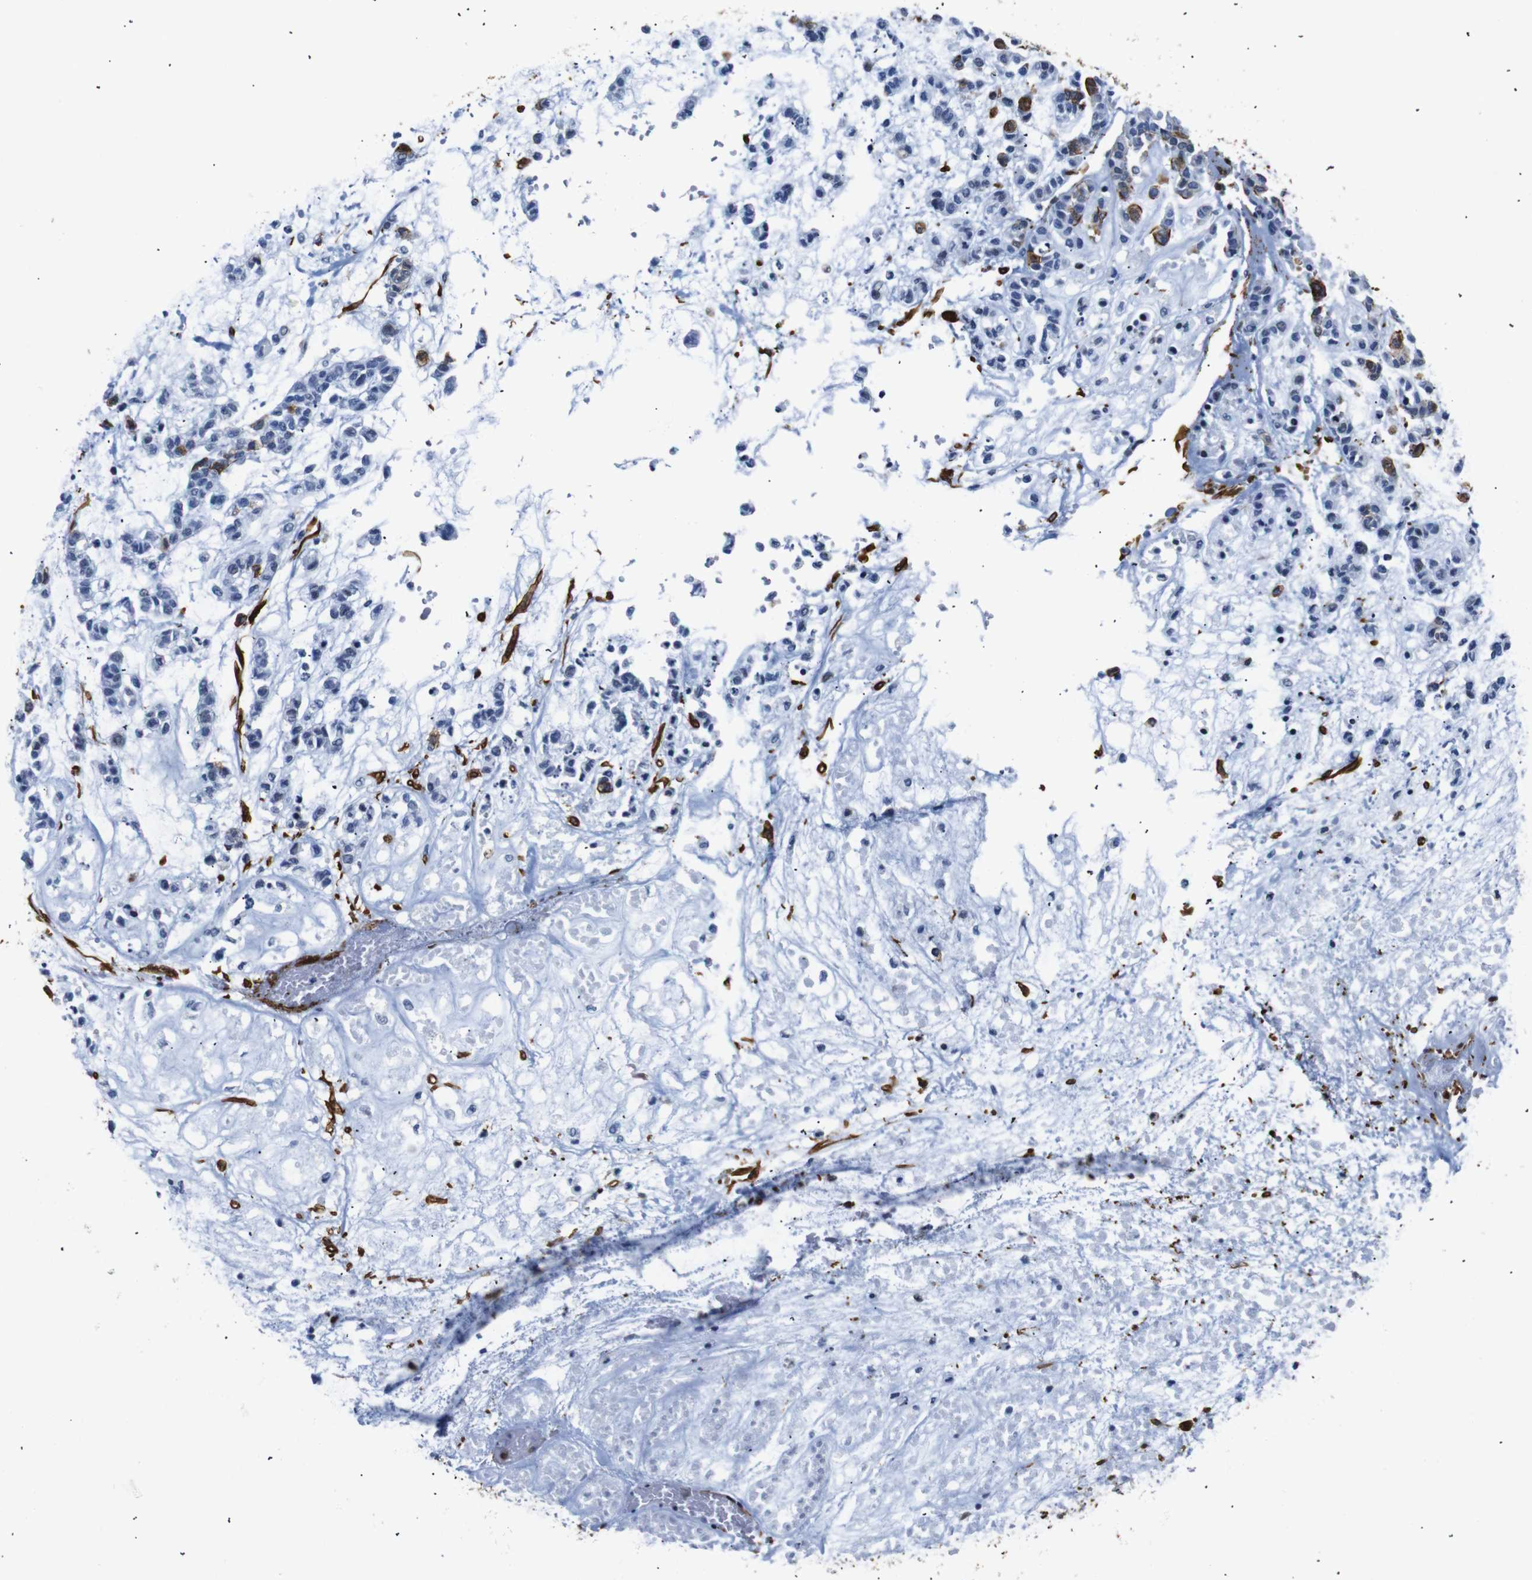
{"staining": {"intensity": "moderate", "quantity": "<25%", "location": "cytoplasmic/membranous"}, "tissue": "head and neck cancer", "cell_type": "Tumor cells", "image_type": "cancer", "snomed": [{"axis": "morphology", "description": "Adenocarcinoma, NOS"}, {"axis": "morphology", "description": "Adenoma, NOS"}, {"axis": "topography", "description": "Head-Neck"}], "caption": "The micrograph displays staining of adenoma (head and neck), revealing moderate cytoplasmic/membranous protein expression (brown color) within tumor cells.", "gene": "ACTA2", "patient": {"sex": "female", "age": 55}}